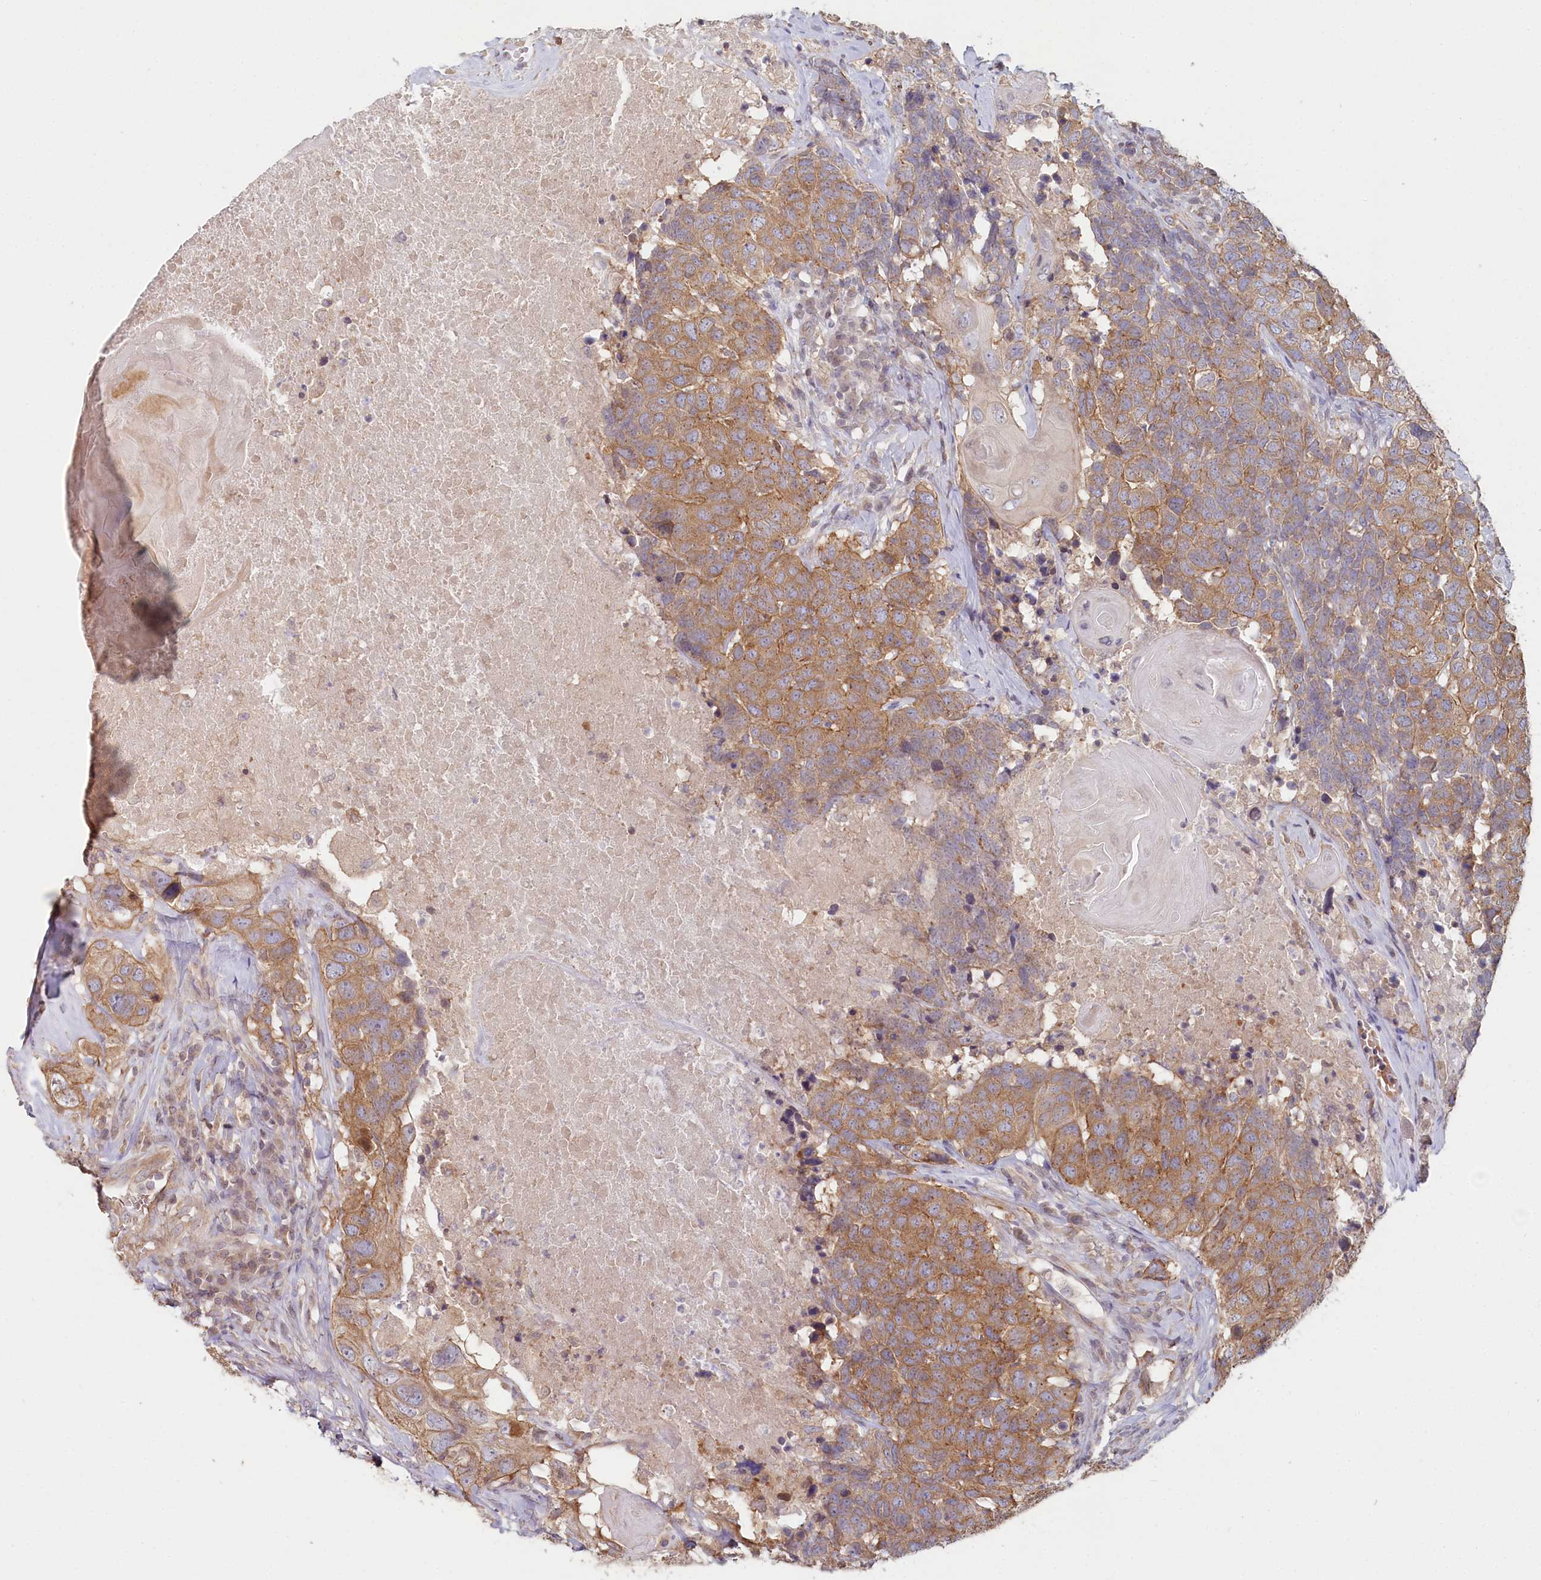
{"staining": {"intensity": "moderate", "quantity": ">75%", "location": "cytoplasmic/membranous"}, "tissue": "head and neck cancer", "cell_type": "Tumor cells", "image_type": "cancer", "snomed": [{"axis": "morphology", "description": "Squamous cell carcinoma, NOS"}, {"axis": "topography", "description": "Head-Neck"}], "caption": "This histopathology image shows immunohistochemistry staining of human head and neck squamous cell carcinoma, with medium moderate cytoplasmic/membranous positivity in about >75% of tumor cells.", "gene": "TCHP", "patient": {"sex": "male", "age": 66}}